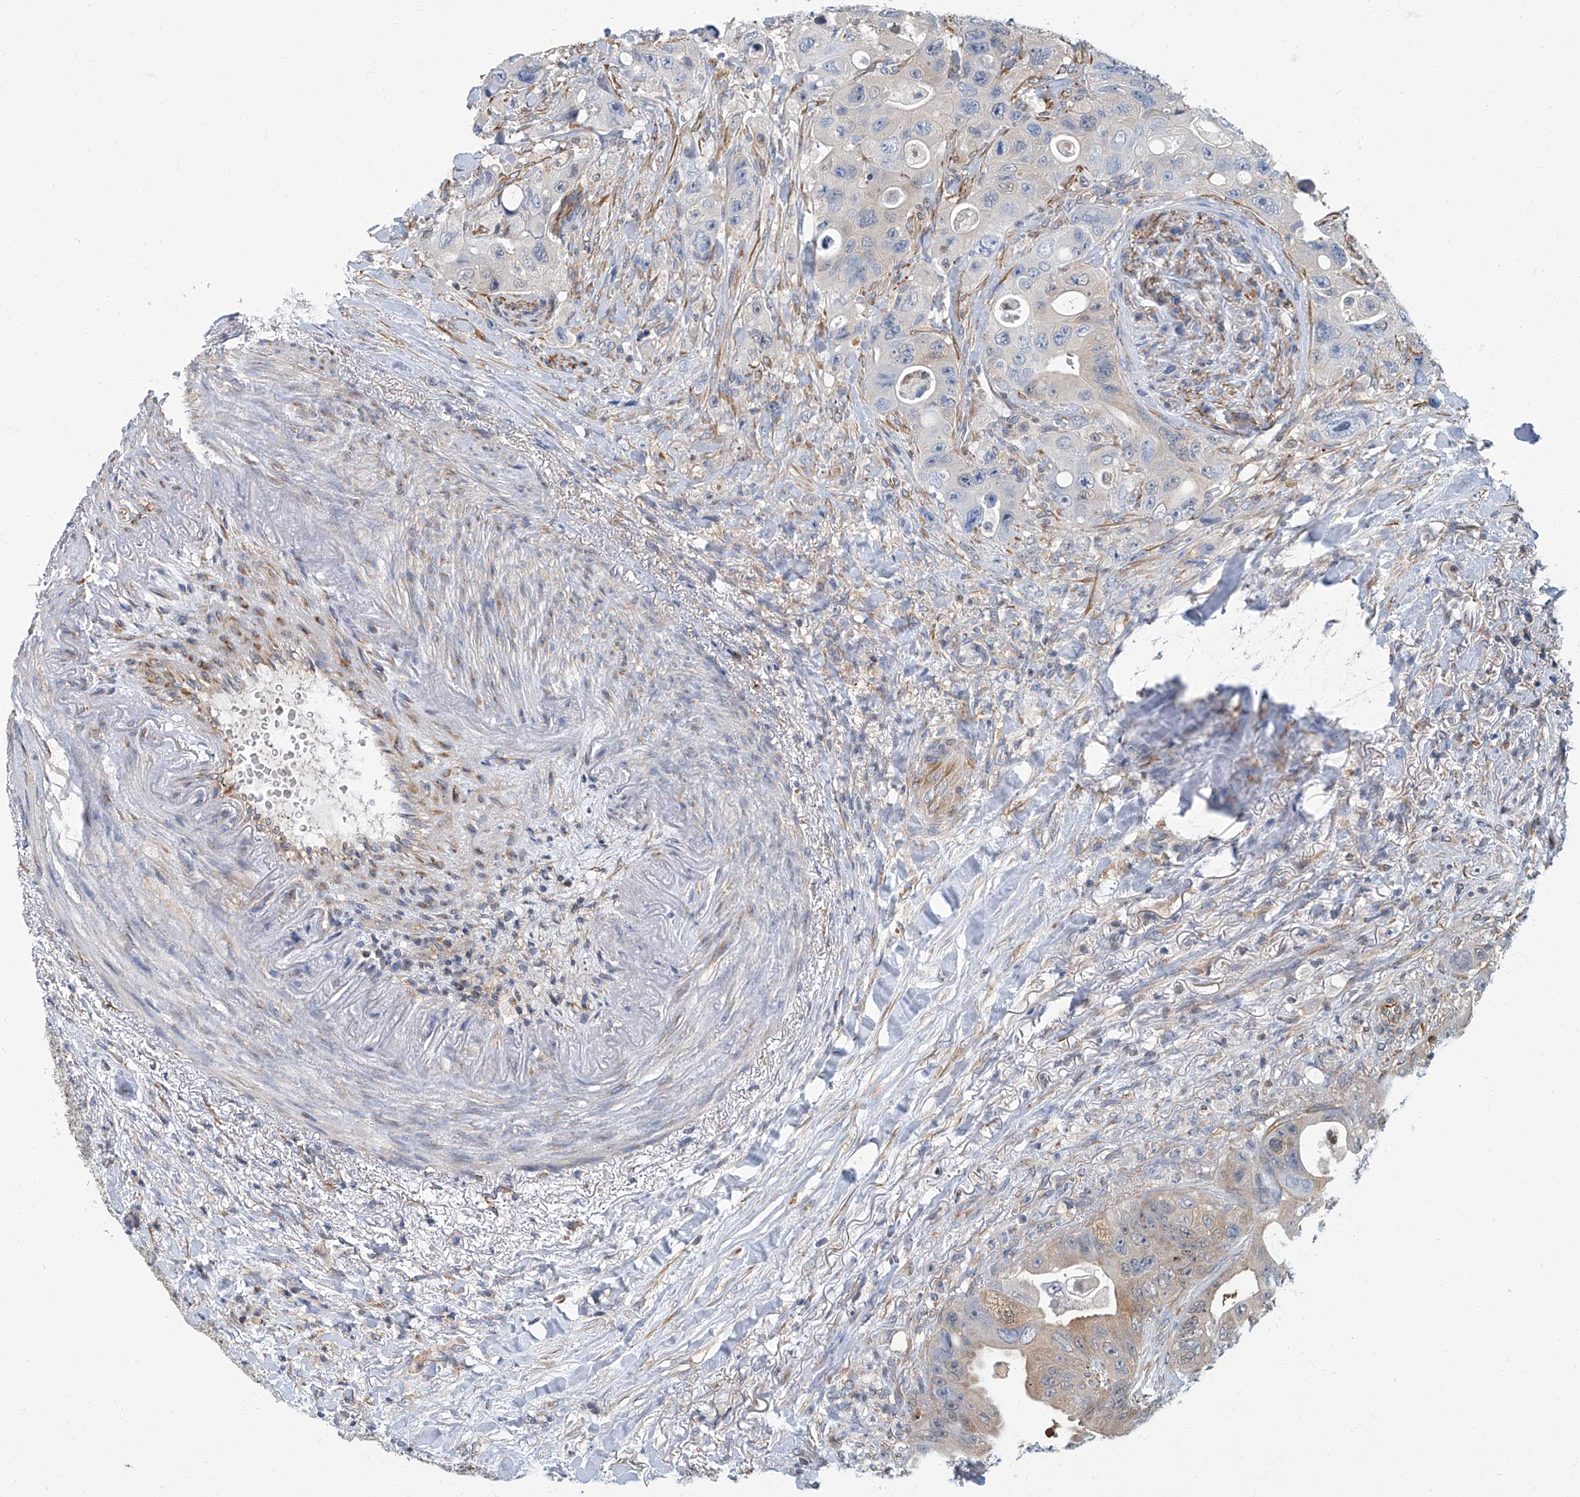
{"staining": {"intensity": "negative", "quantity": "none", "location": "none"}, "tissue": "colorectal cancer", "cell_type": "Tumor cells", "image_type": "cancer", "snomed": [{"axis": "morphology", "description": "Adenocarcinoma, NOS"}, {"axis": "topography", "description": "Colon"}], "caption": "Tumor cells show no significant positivity in colorectal cancer.", "gene": "PSMB10", "patient": {"sex": "female", "age": 46}}